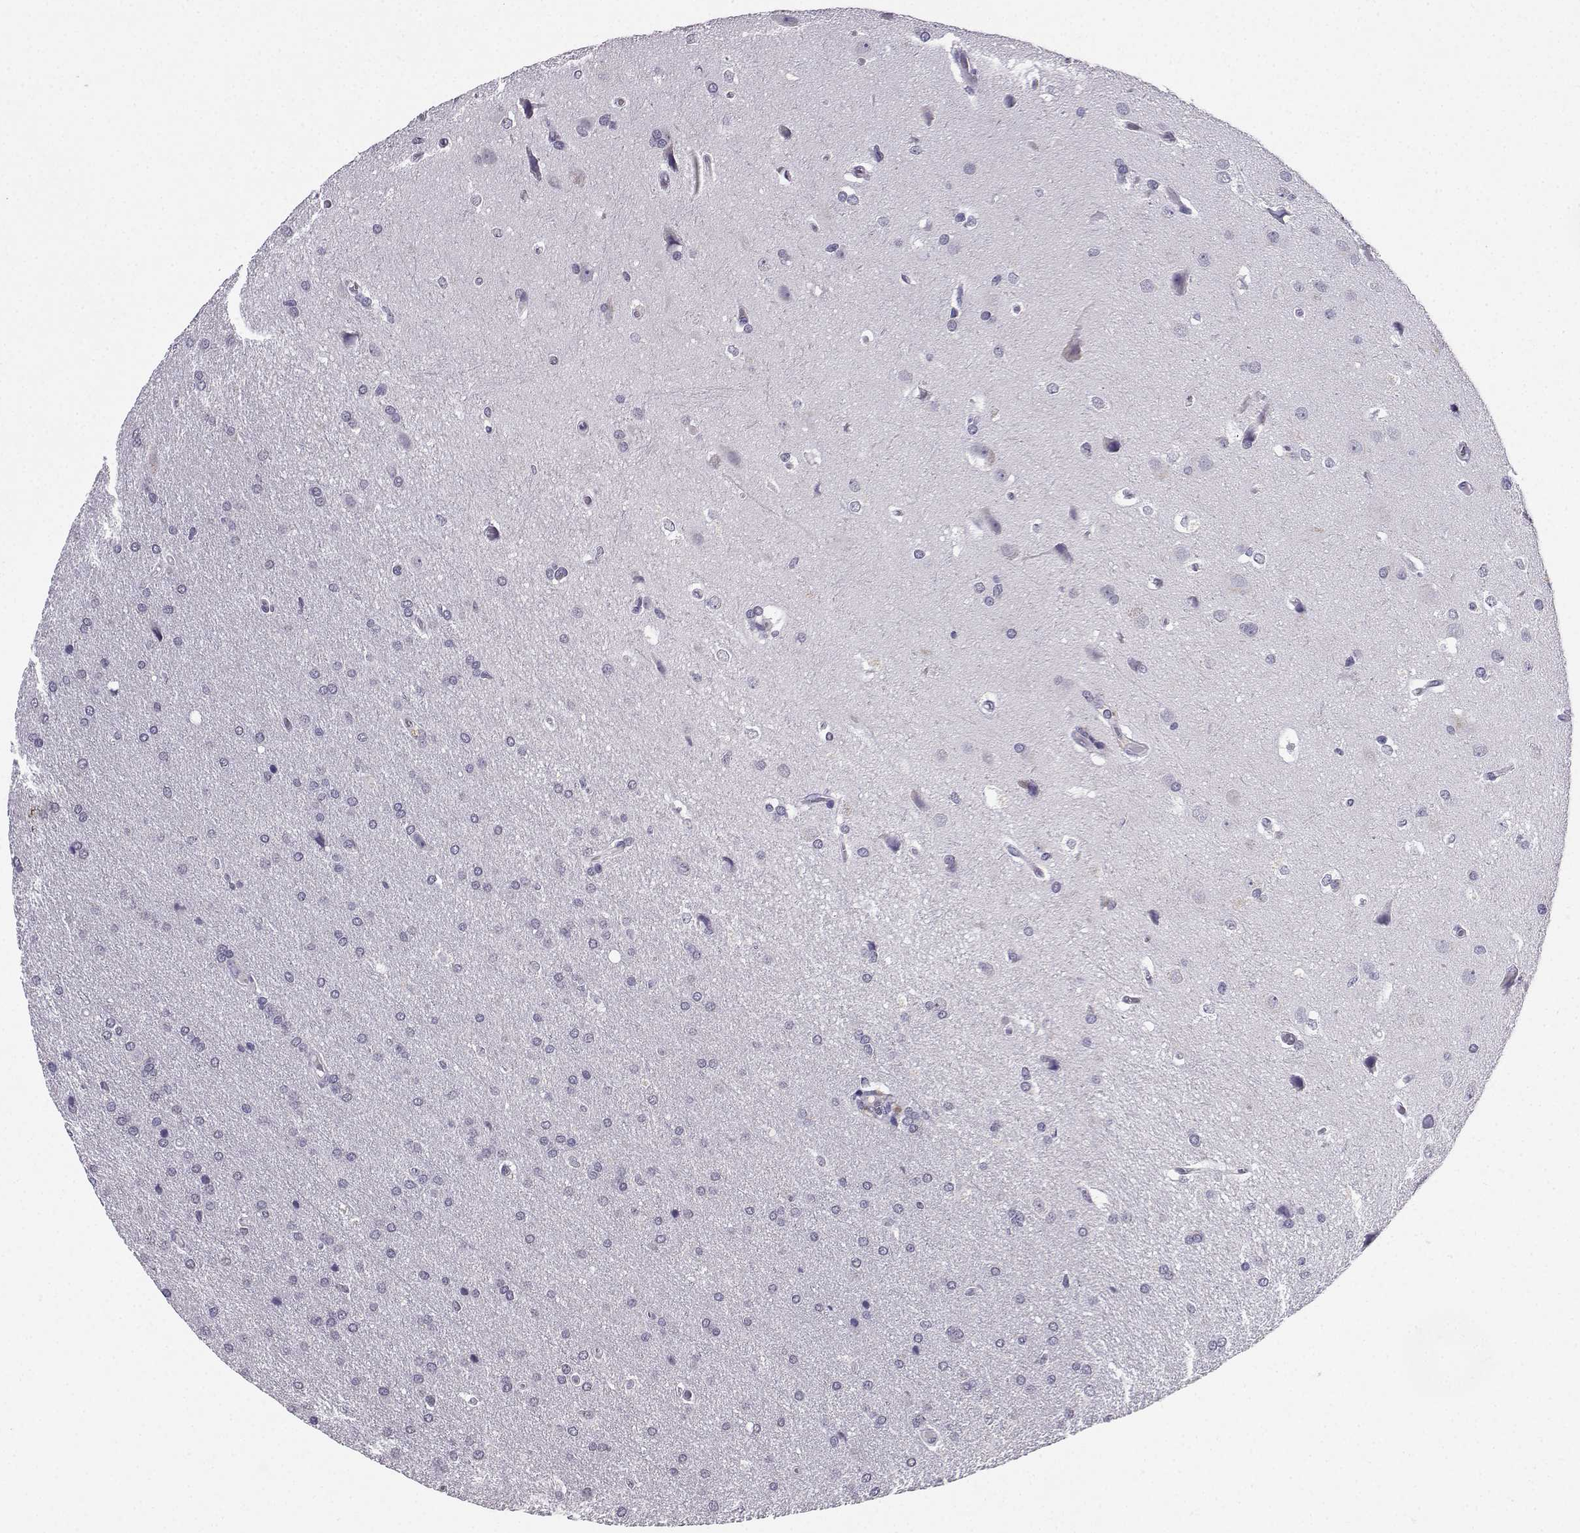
{"staining": {"intensity": "negative", "quantity": "none", "location": "none"}, "tissue": "glioma", "cell_type": "Tumor cells", "image_type": "cancer", "snomed": [{"axis": "morphology", "description": "Glioma, malignant, Low grade"}, {"axis": "topography", "description": "Brain"}], "caption": "Immunohistochemistry micrograph of neoplastic tissue: malignant glioma (low-grade) stained with DAB displays no significant protein expression in tumor cells.", "gene": "SPAG11B", "patient": {"sex": "female", "age": 32}}